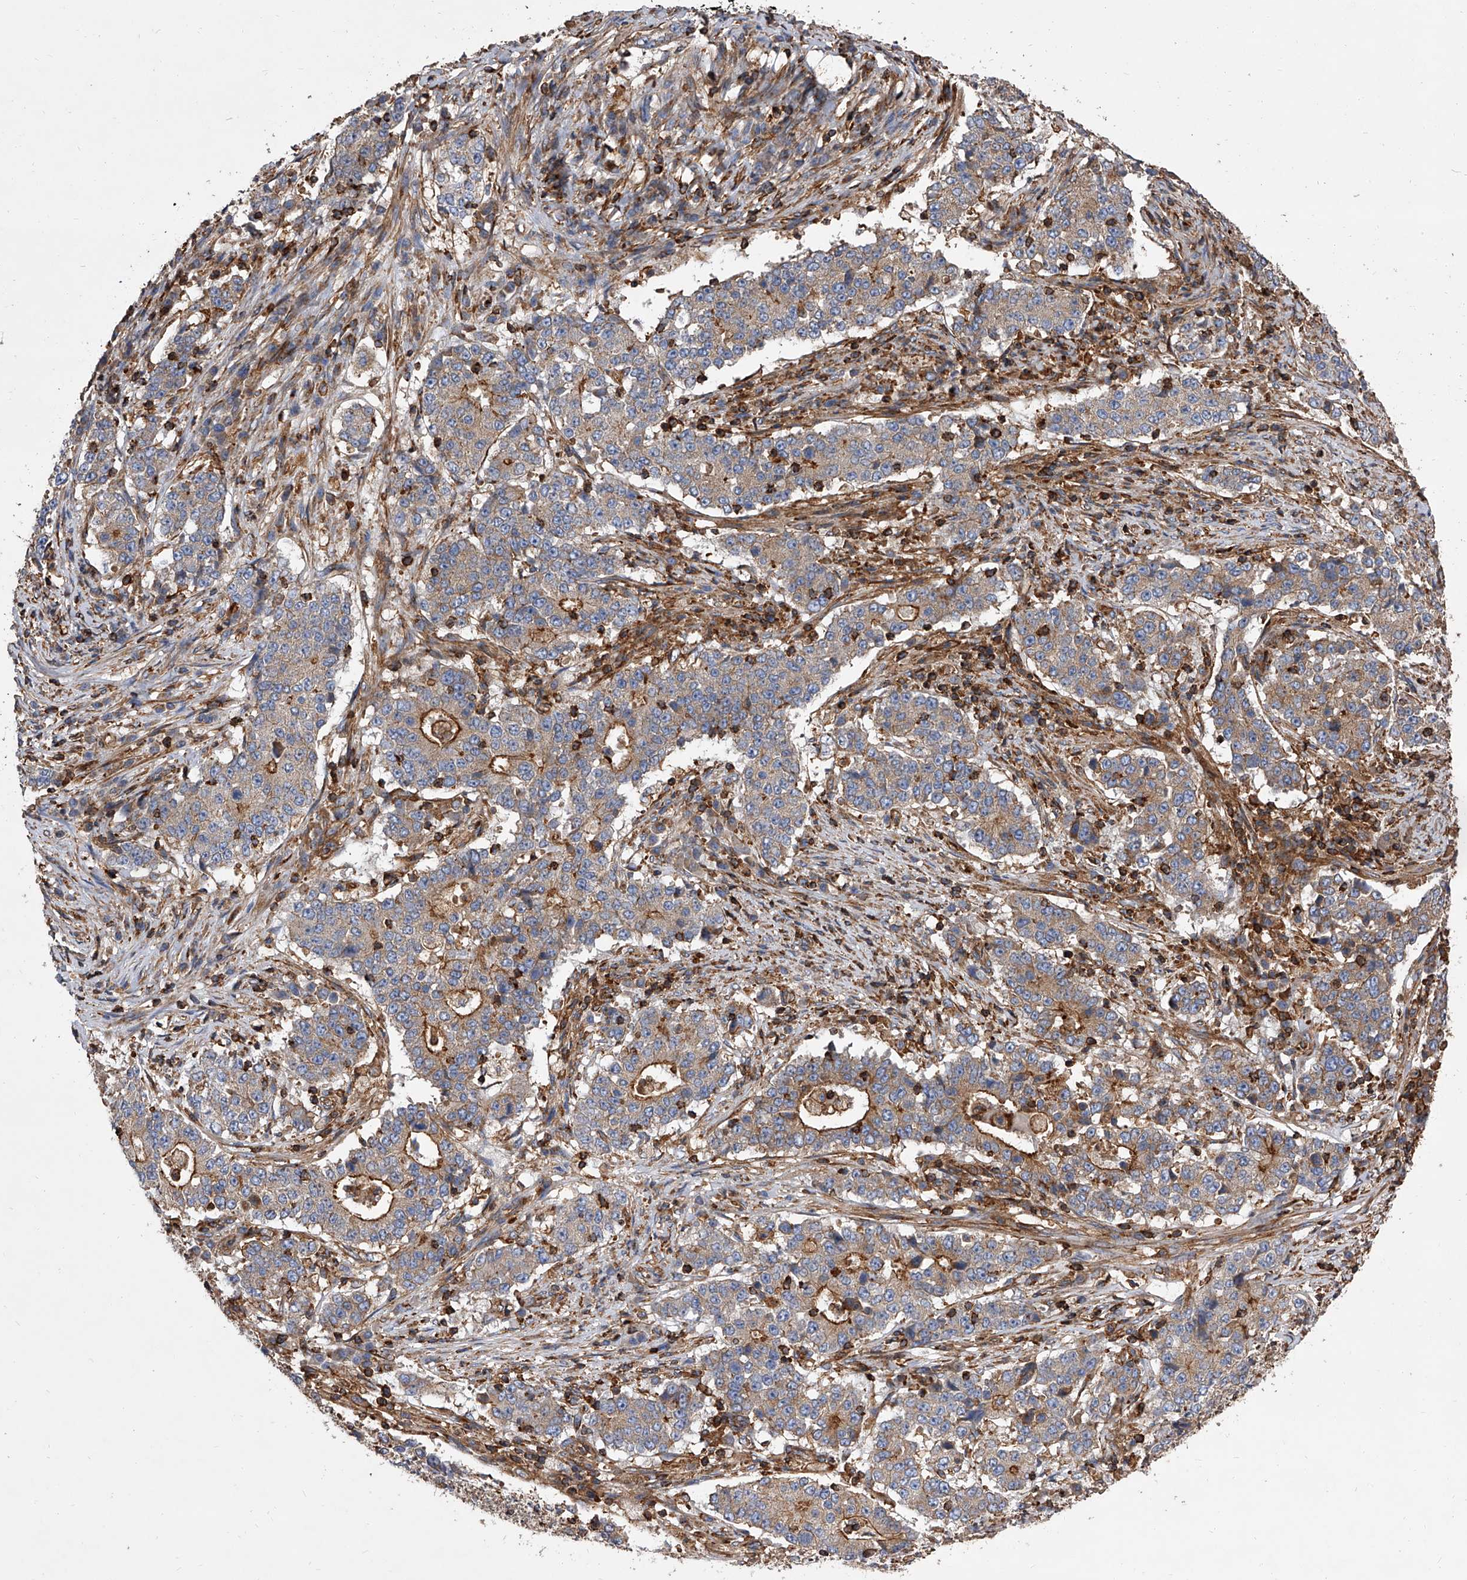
{"staining": {"intensity": "moderate", "quantity": ">75%", "location": "cytoplasmic/membranous"}, "tissue": "stomach cancer", "cell_type": "Tumor cells", "image_type": "cancer", "snomed": [{"axis": "morphology", "description": "Adenocarcinoma, NOS"}, {"axis": "topography", "description": "Stomach"}], "caption": "This micrograph demonstrates immunohistochemistry (IHC) staining of human stomach cancer, with medium moderate cytoplasmic/membranous positivity in about >75% of tumor cells.", "gene": "PISD", "patient": {"sex": "male", "age": 59}}